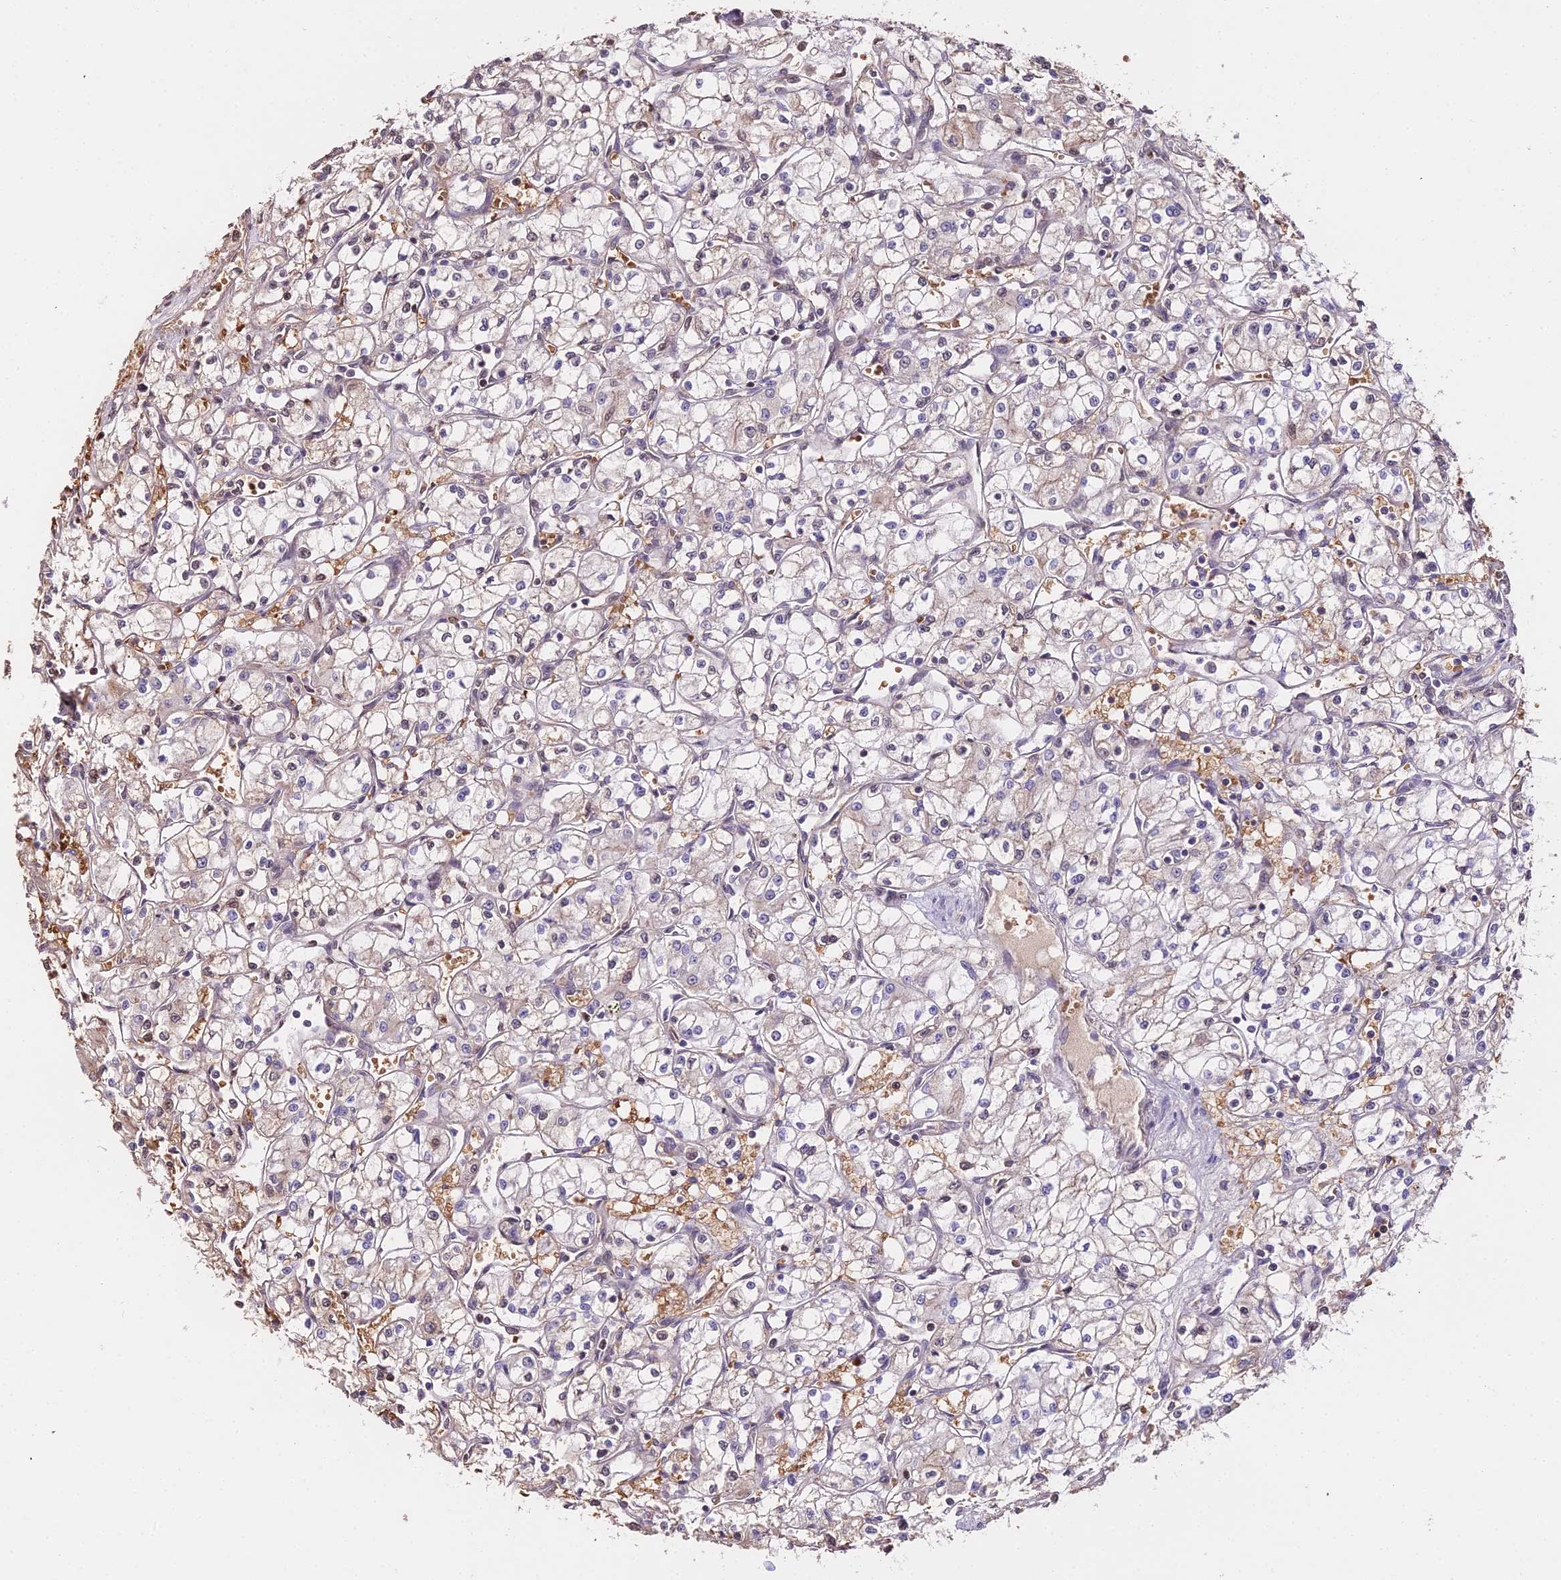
{"staining": {"intensity": "negative", "quantity": "none", "location": "none"}, "tissue": "renal cancer", "cell_type": "Tumor cells", "image_type": "cancer", "snomed": [{"axis": "morphology", "description": "Adenocarcinoma, NOS"}, {"axis": "topography", "description": "Kidney"}], "caption": "Renal cancer (adenocarcinoma) stained for a protein using IHC shows no expression tumor cells.", "gene": "ZDBF2", "patient": {"sex": "male", "age": 59}}